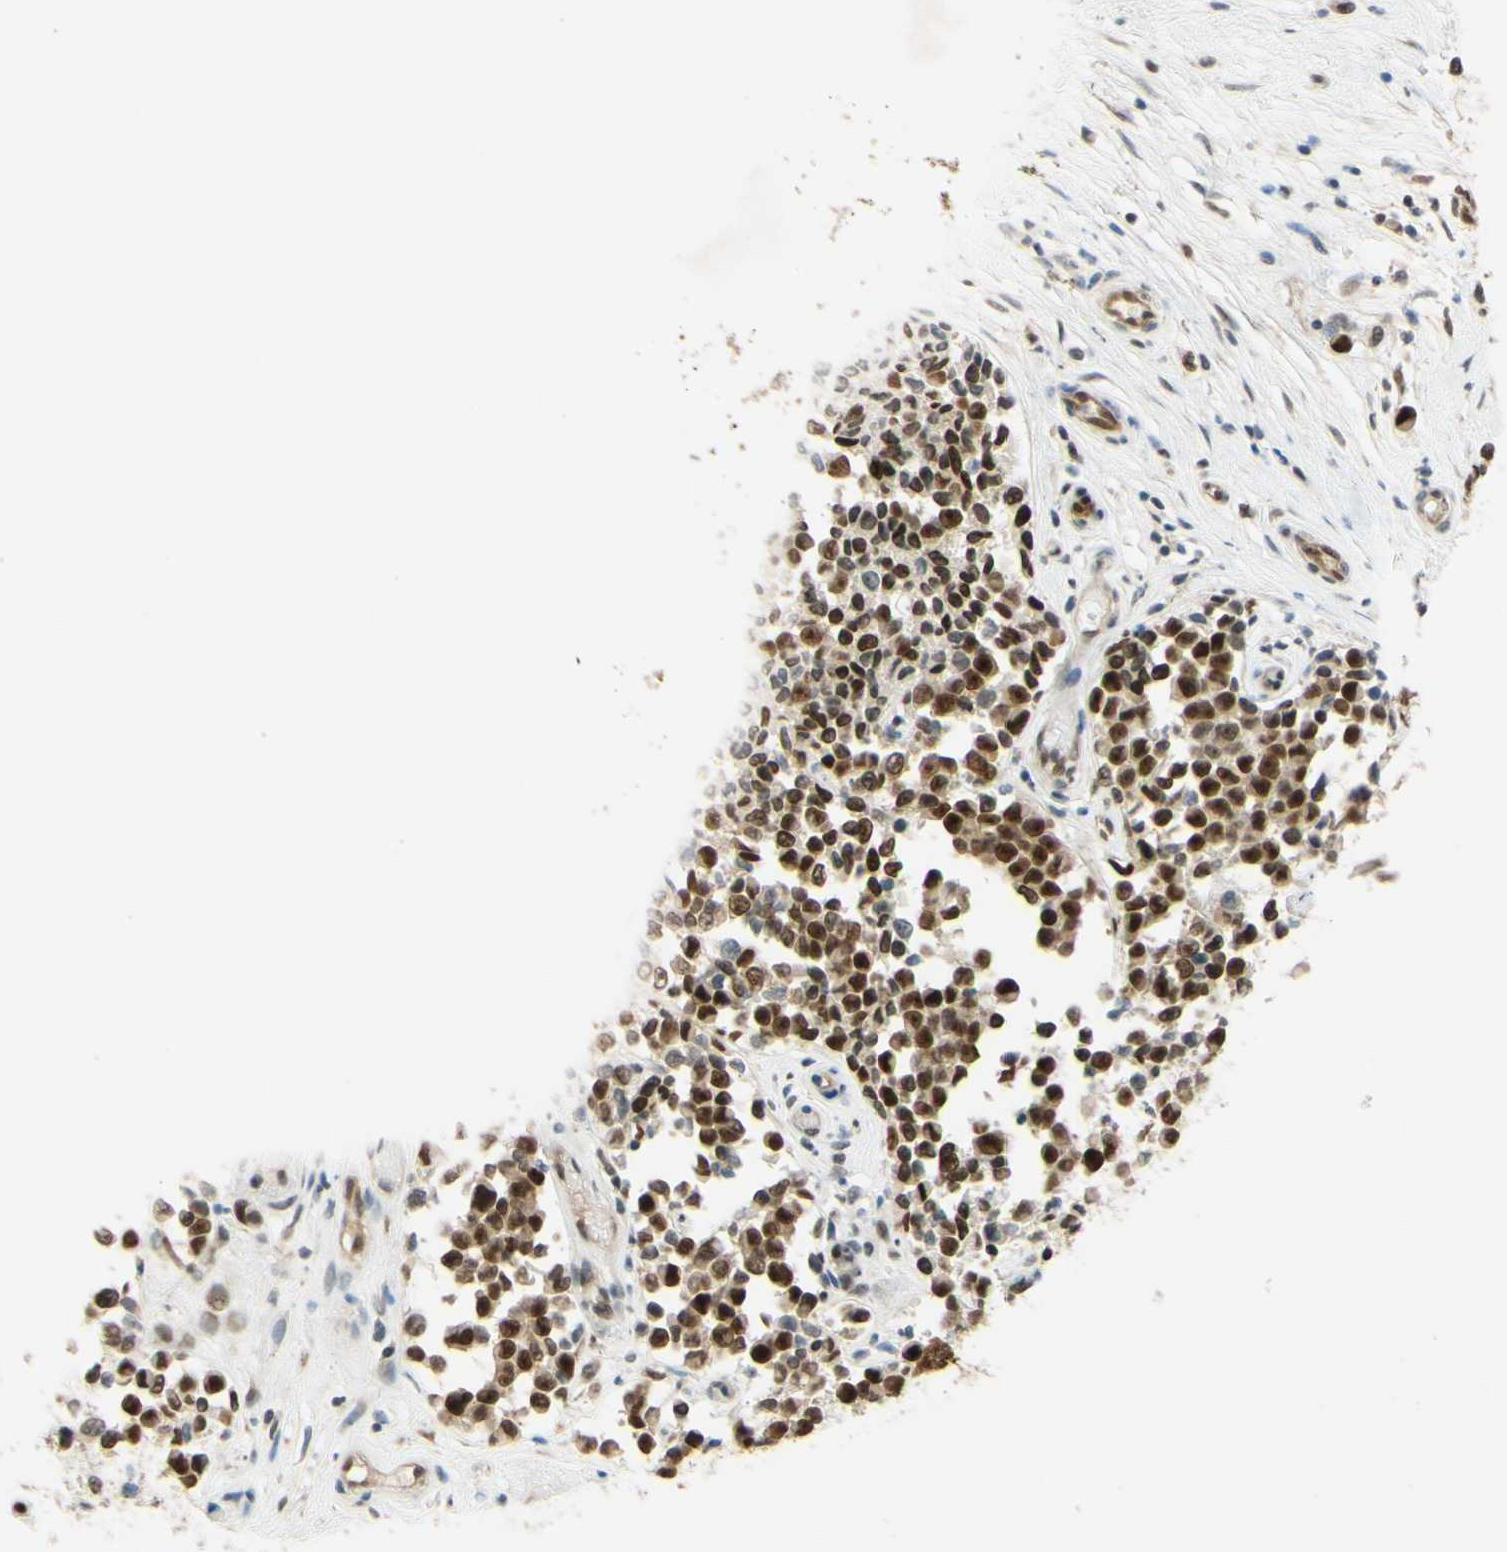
{"staining": {"intensity": "strong", "quantity": ">75%", "location": "nuclear"}, "tissue": "melanoma", "cell_type": "Tumor cells", "image_type": "cancer", "snomed": [{"axis": "morphology", "description": "Malignant melanoma, NOS"}, {"axis": "topography", "description": "Skin"}], "caption": "This is a histology image of immunohistochemistry (IHC) staining of malignant melanoma, which shows strong positivity in the nuclear of tumor cells.", "gene": "POLB", "patient": {"sex": "female", "age": 64}}